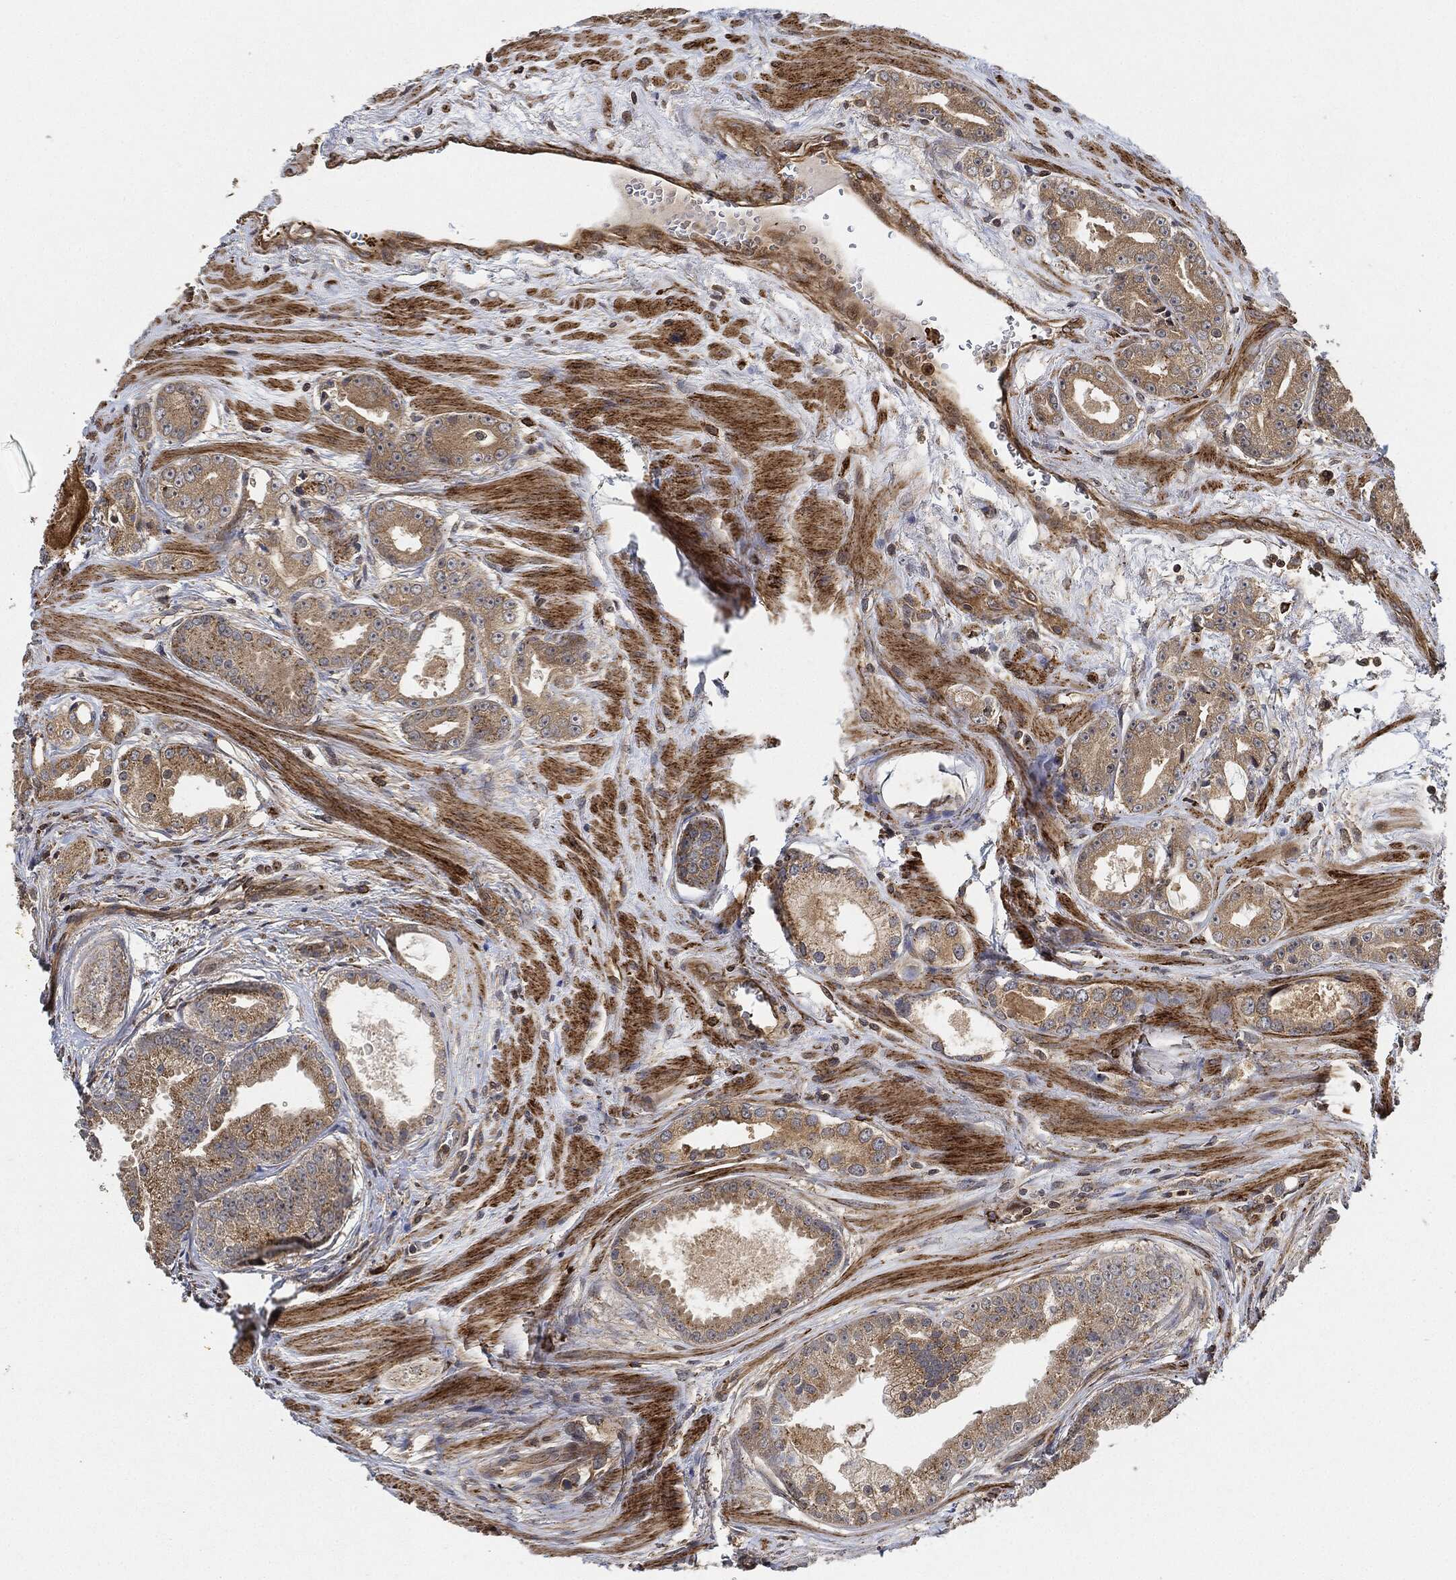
{"staining": {"intensity": "strong", "quantity": "25%-75%", "location": "cytoplasmic/membranous"}, "tissue": "prostate cancer", "cell_type": "Tumor cells", "image_type": "cancer", "snomed": [{"axis": "morphology", "description": "Adenocarcinoma, NOS"}, {"axis": "topography", "description": "Prostate"}], "caption": "A brown stain highlights strong cytoplasmic/membranous staining of a protein in human prostate cancer tumor cells.", "gene": "MAP3K3", "patient": {"sex": "male", "age": 61}}